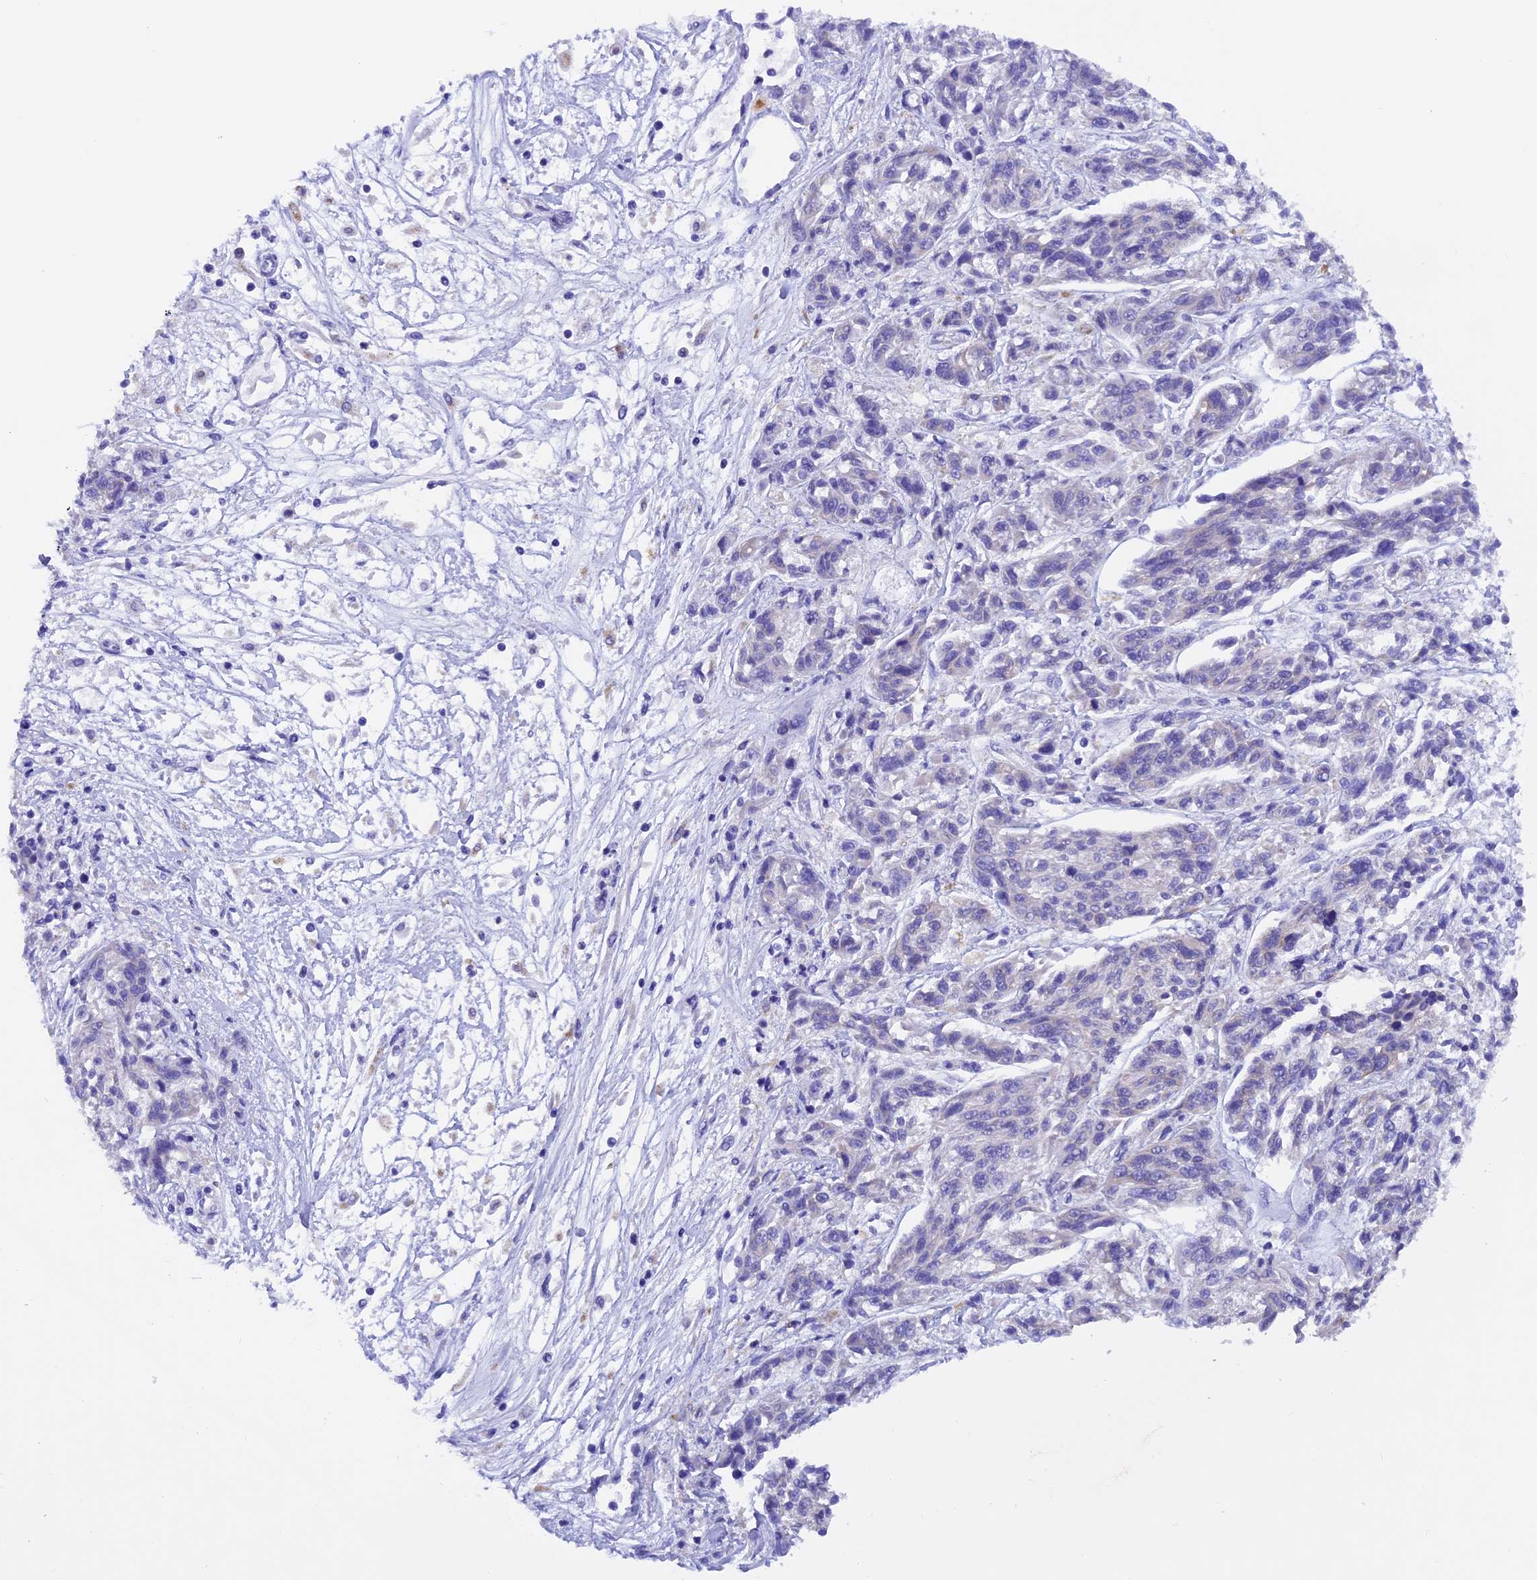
{"staining": {"intensity": "negative", "quantity": "none", "location": "none"}, "tissue": "melanoma", "cell_type": "Tumor cells", "image_type": "cancer", "snomed": [{"axis": "morphology", "description": "Malignant melanoma, NOS"}, {"axis": "topography", "description": "Skin"}], "caption": "A photomicrograph of human malignant melanoma is negative for staining in tumor cells. (Stains: DAB immunohistochemistry (IHC) with hematoxylin counter stain, Microscopy: brightfield microscopy at high magnification).", "gene": "SLC8B1", "patient": {"sex": "male", "age": 53}}